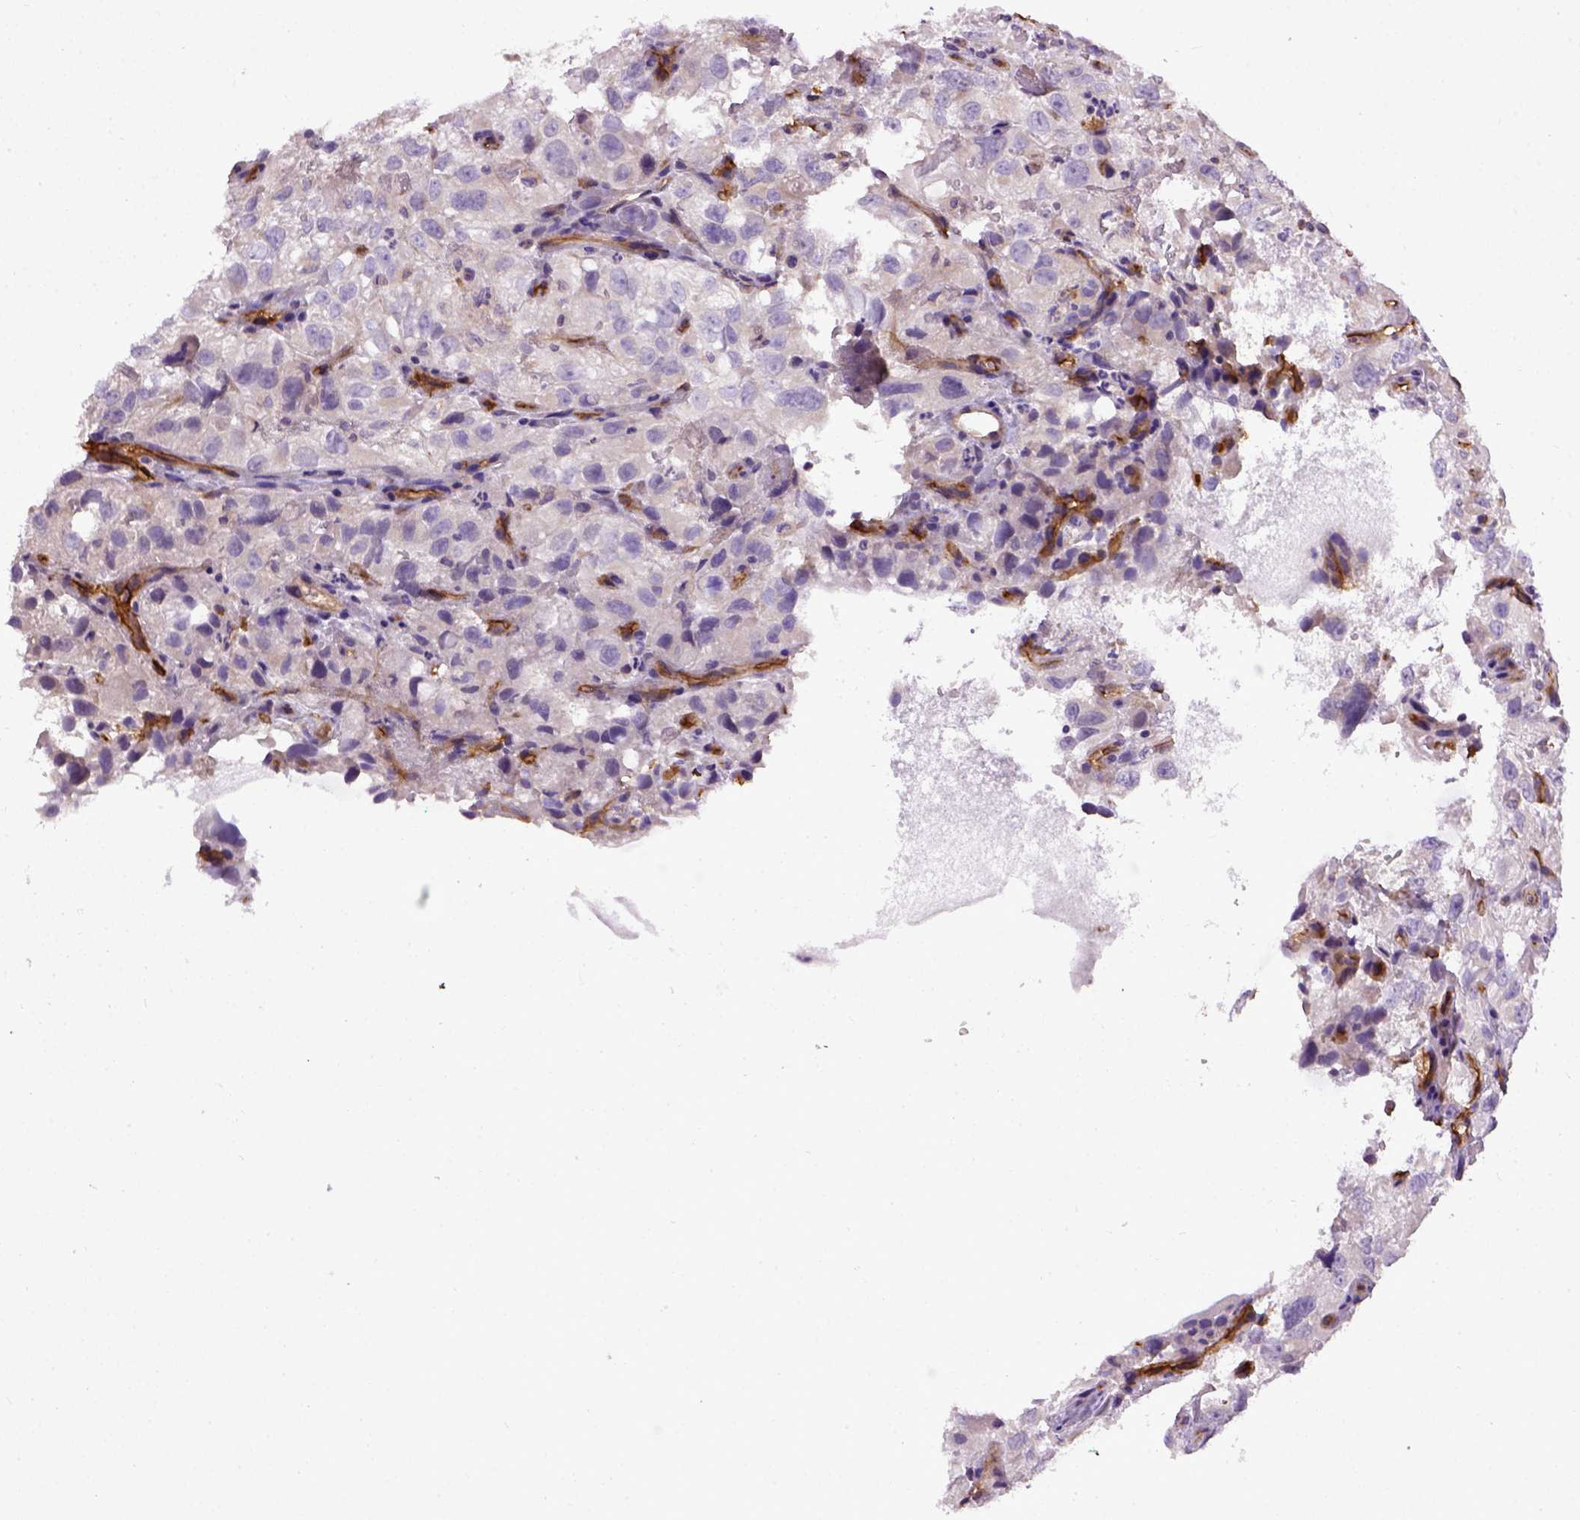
{"staining": {"intensity": "negative", "quantity": "none", "location": "none"}, "tissue": "renal cancer", "cell_type": "Tumor cells", "image_type": "cancer", "snomed": [{"axis": "morphology", "description": "Adenocarcinoma, NOS"}, {"axis": "topography", "description": "Kidney"}], "caption": "This is a image of immunohistochemistry (IHC) staining of renal cancer (adenocarcinoma), which shows no positivity in tumor cells. (DAB (3,3'-diaminobenzidine) immunohistochemistry with hematoxylin counter stain).", "gene": "ENG", "patient": {"sex": "male", "age": 64}}